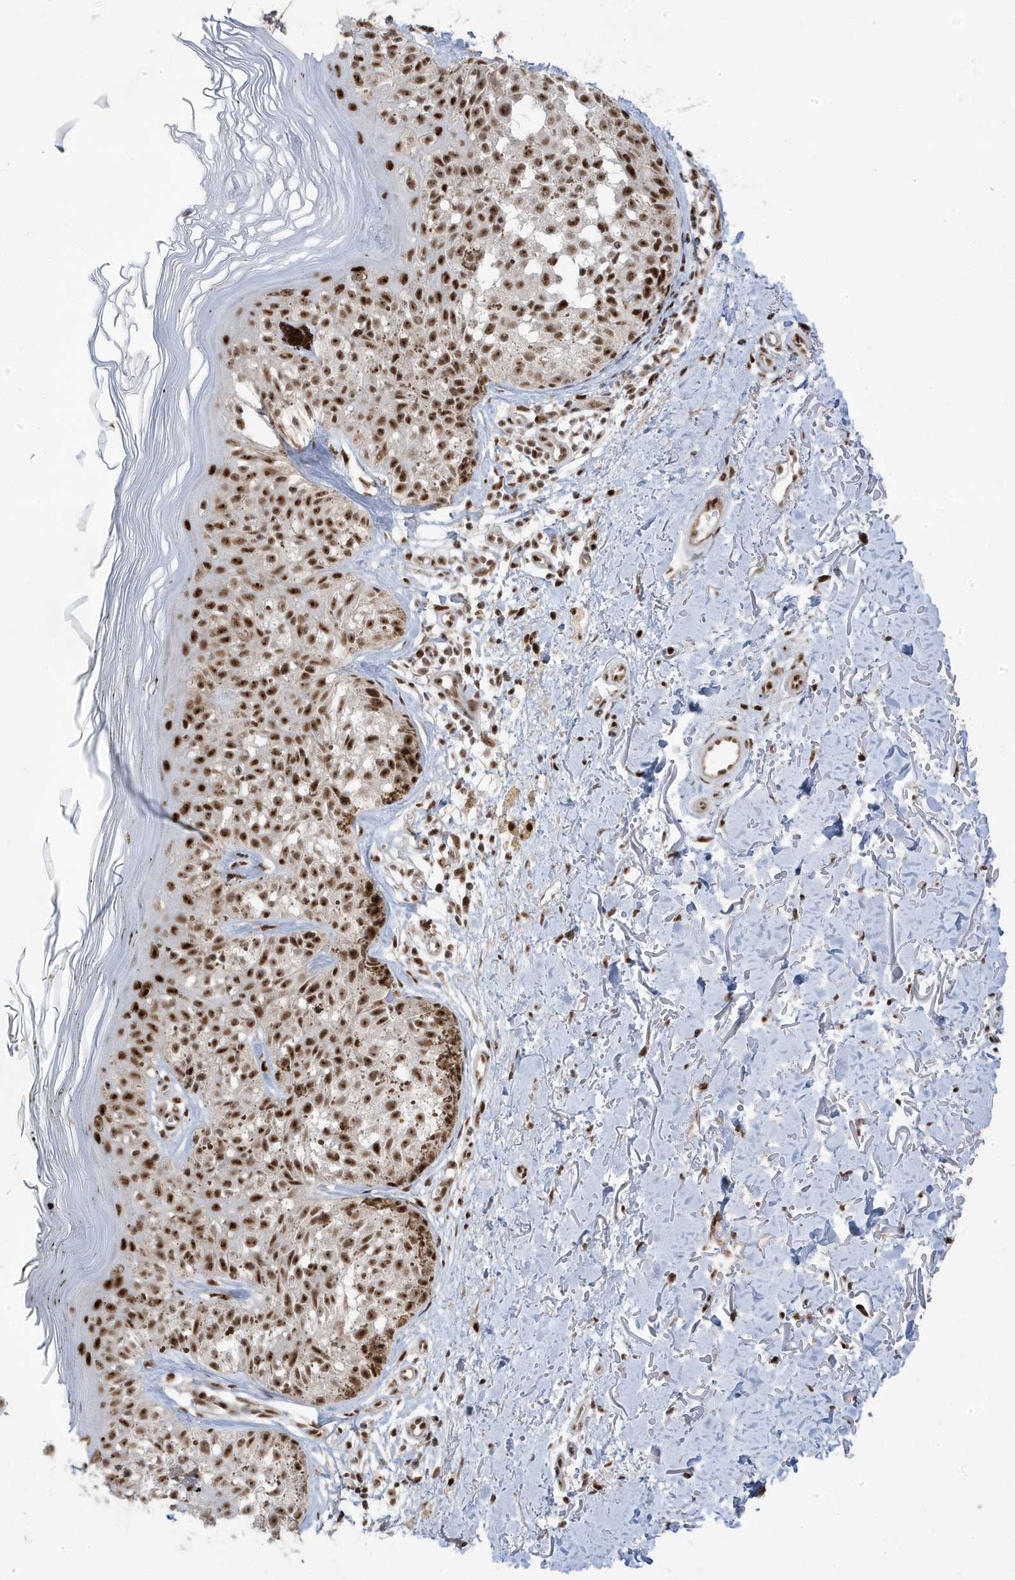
{"staining": {"intensity": "strong", "quantity": ">75%", "location": "nuclear"}, "tissue": "melanoma", "cell_type": "Tumor cells", "image_type": "cancer", "snomed": [{"axis": "morphology", "description": "Malignant melanoma, NOS"}, {"axis": "topography", "description": "Skin"}], "caption": "High-power microscopy captured an immunohistochemistry image of melanoma, revealing strong nuclear positivity in approximately >75% of tumor cells.", "gene": "MTREX", "patient": {"sex": "female", "age": 50}}